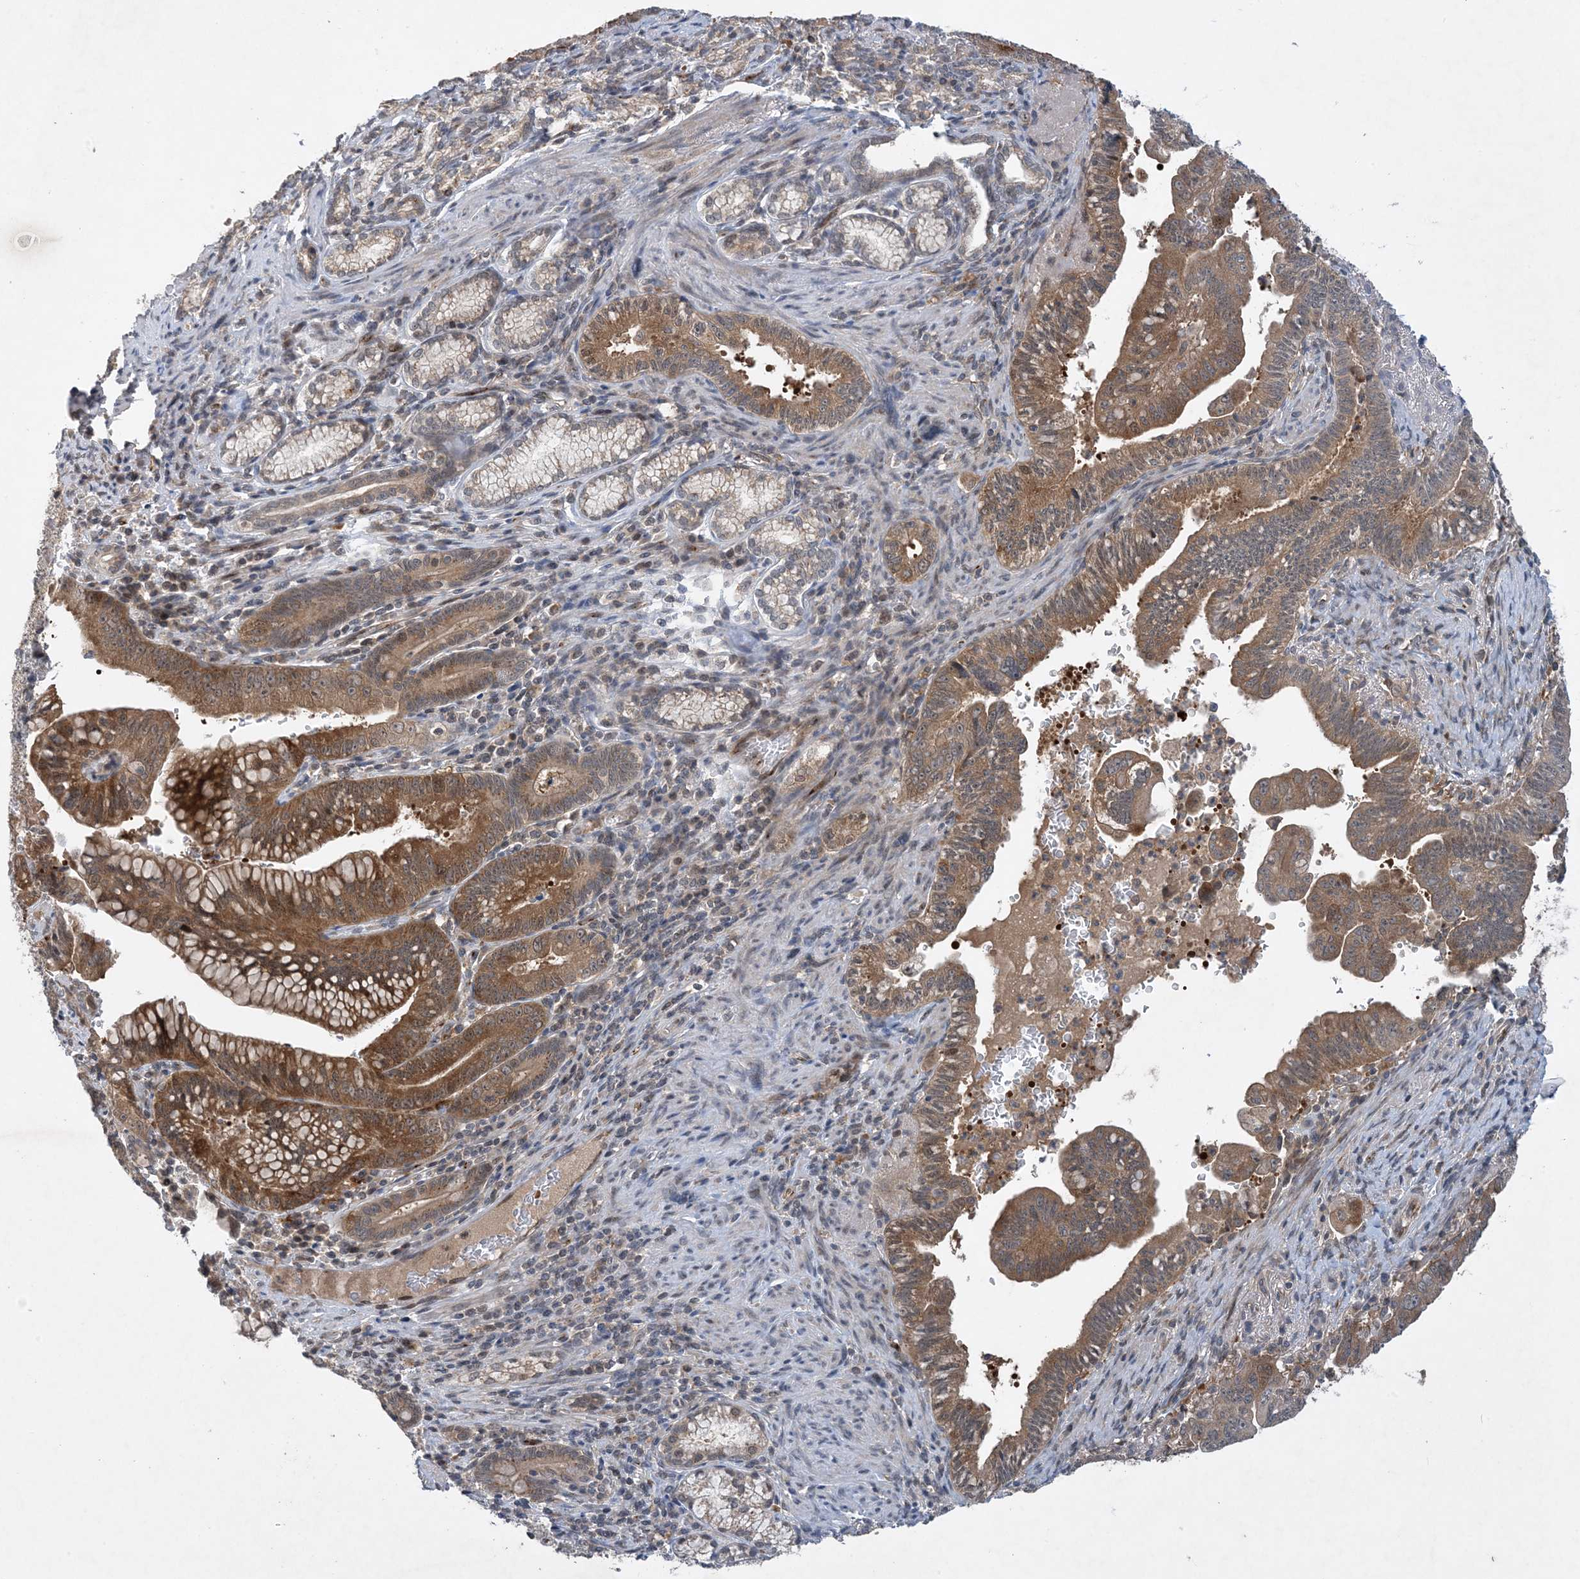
{"staining": {"intensity": "moderate", "quantity": ">75%", "location": "cytoplasmic/membranous"}, "tissue": "pancreatic cancer", "cell_type": "Tumor cells", "image_type": "cancer", "snomed": [{"axis": "morphology", "description": "Adenocarcinoma, NOS"}, {"axis": "topography", "description": "Pancreas"}], "caption": "Moderate cytoplasmic/membranous positivity for a protein is seen in about >75% of tumor cells of pancreatic adenocarcinoma using IHC.", "gene": "TINAG", "patient": {"sex": "male", "age": 70}}